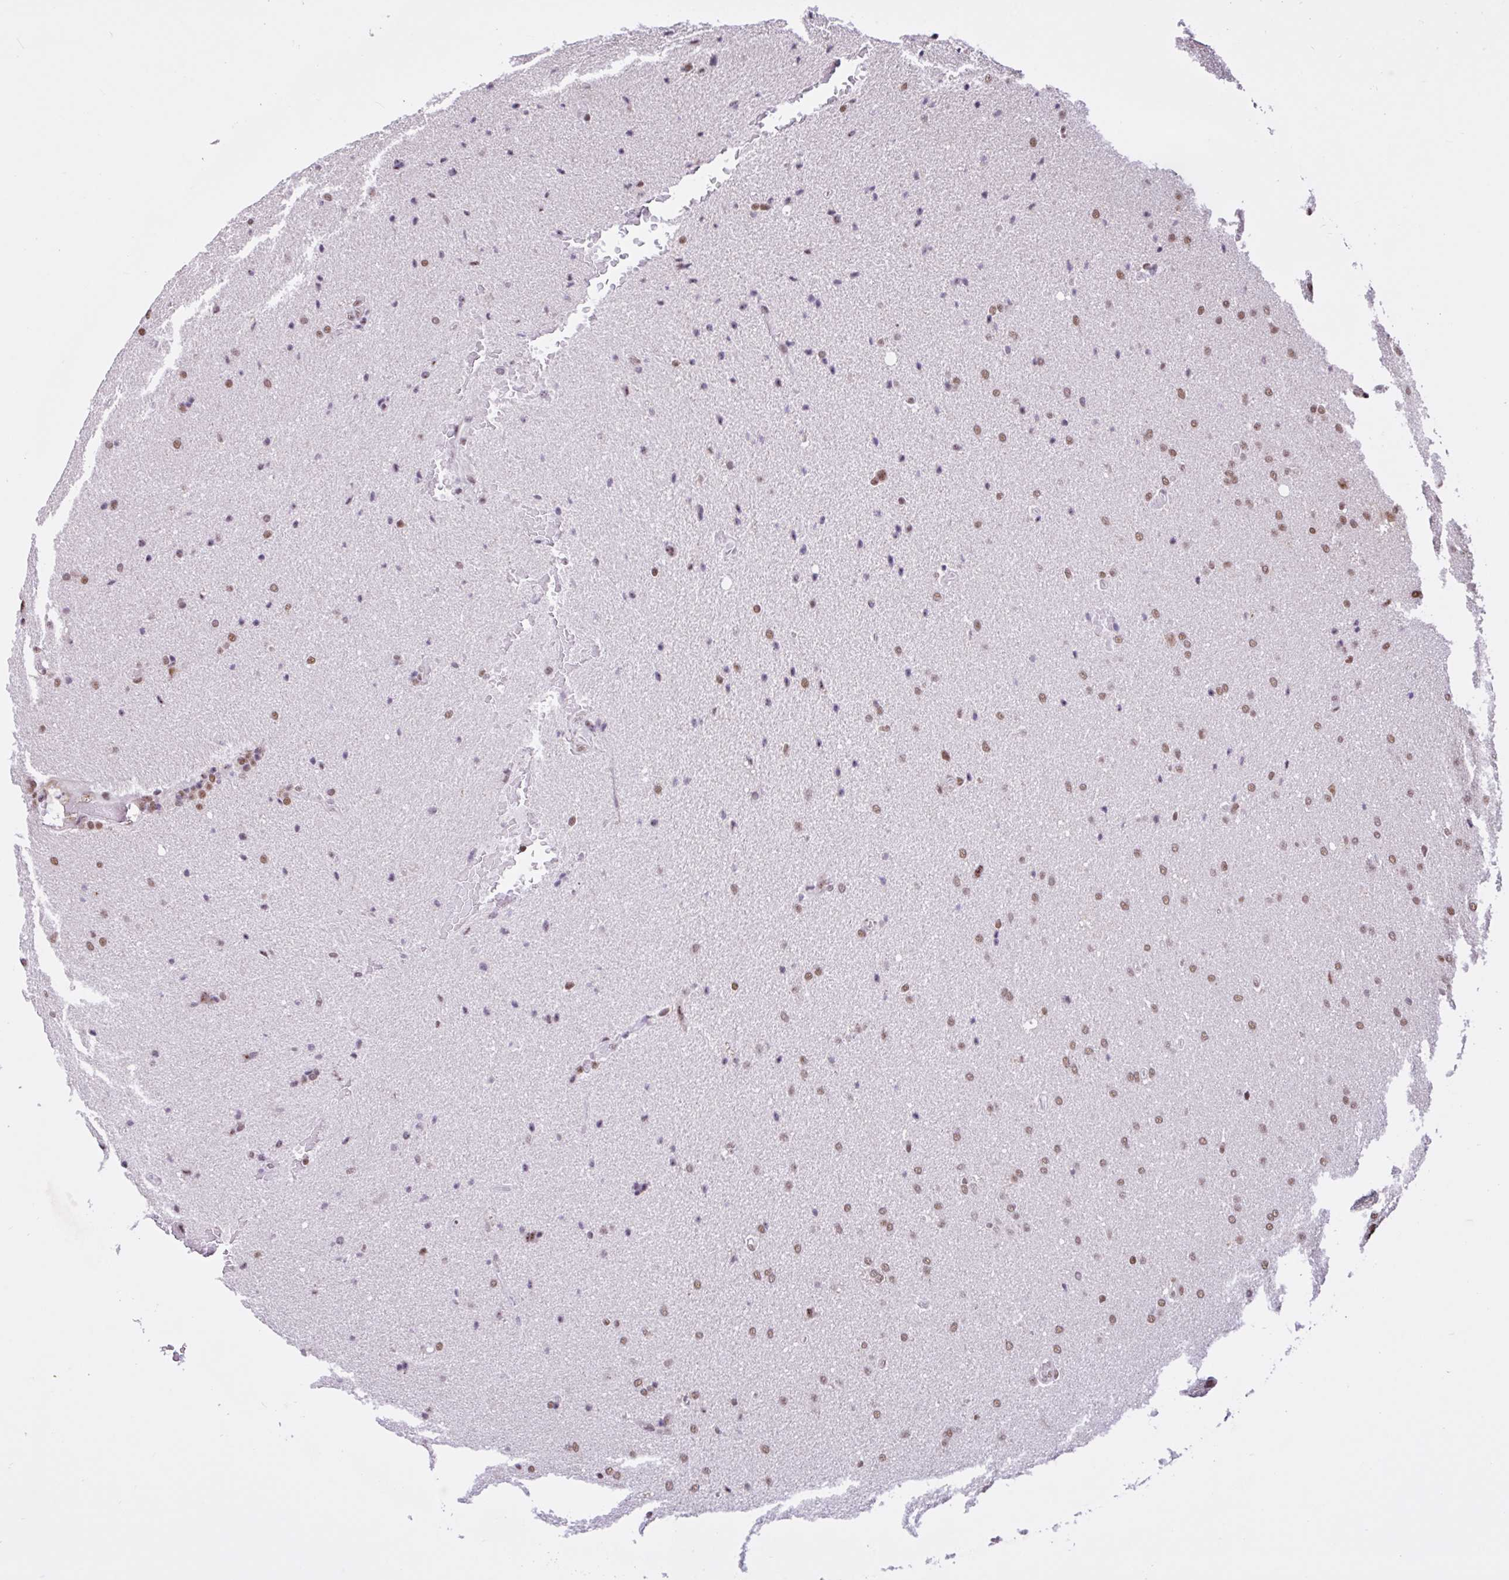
{"staining": {"intensity": "weak", "quantity": ">75%", "location": "nuclear"}, "tissue": "glioma", "cell_type": "Tumor cells", "image_type": "cancer", "snomed": [{"axis": "morphology", "description": "Glioma, malignant, High grade"}, {"axis": "topography", "description": "Brain"}], "caption": "IHC image of neoplastic tissue: malignant glioma (high-grade) stained using immunohistochemistry (IHC) exhibits low levels of weak protein expression localized specifically in the nuclear of tumor cells, appearing as a nuclear brown color.", "gene": "CCDC12", "patient": {"sex": "male", "age": 56}}